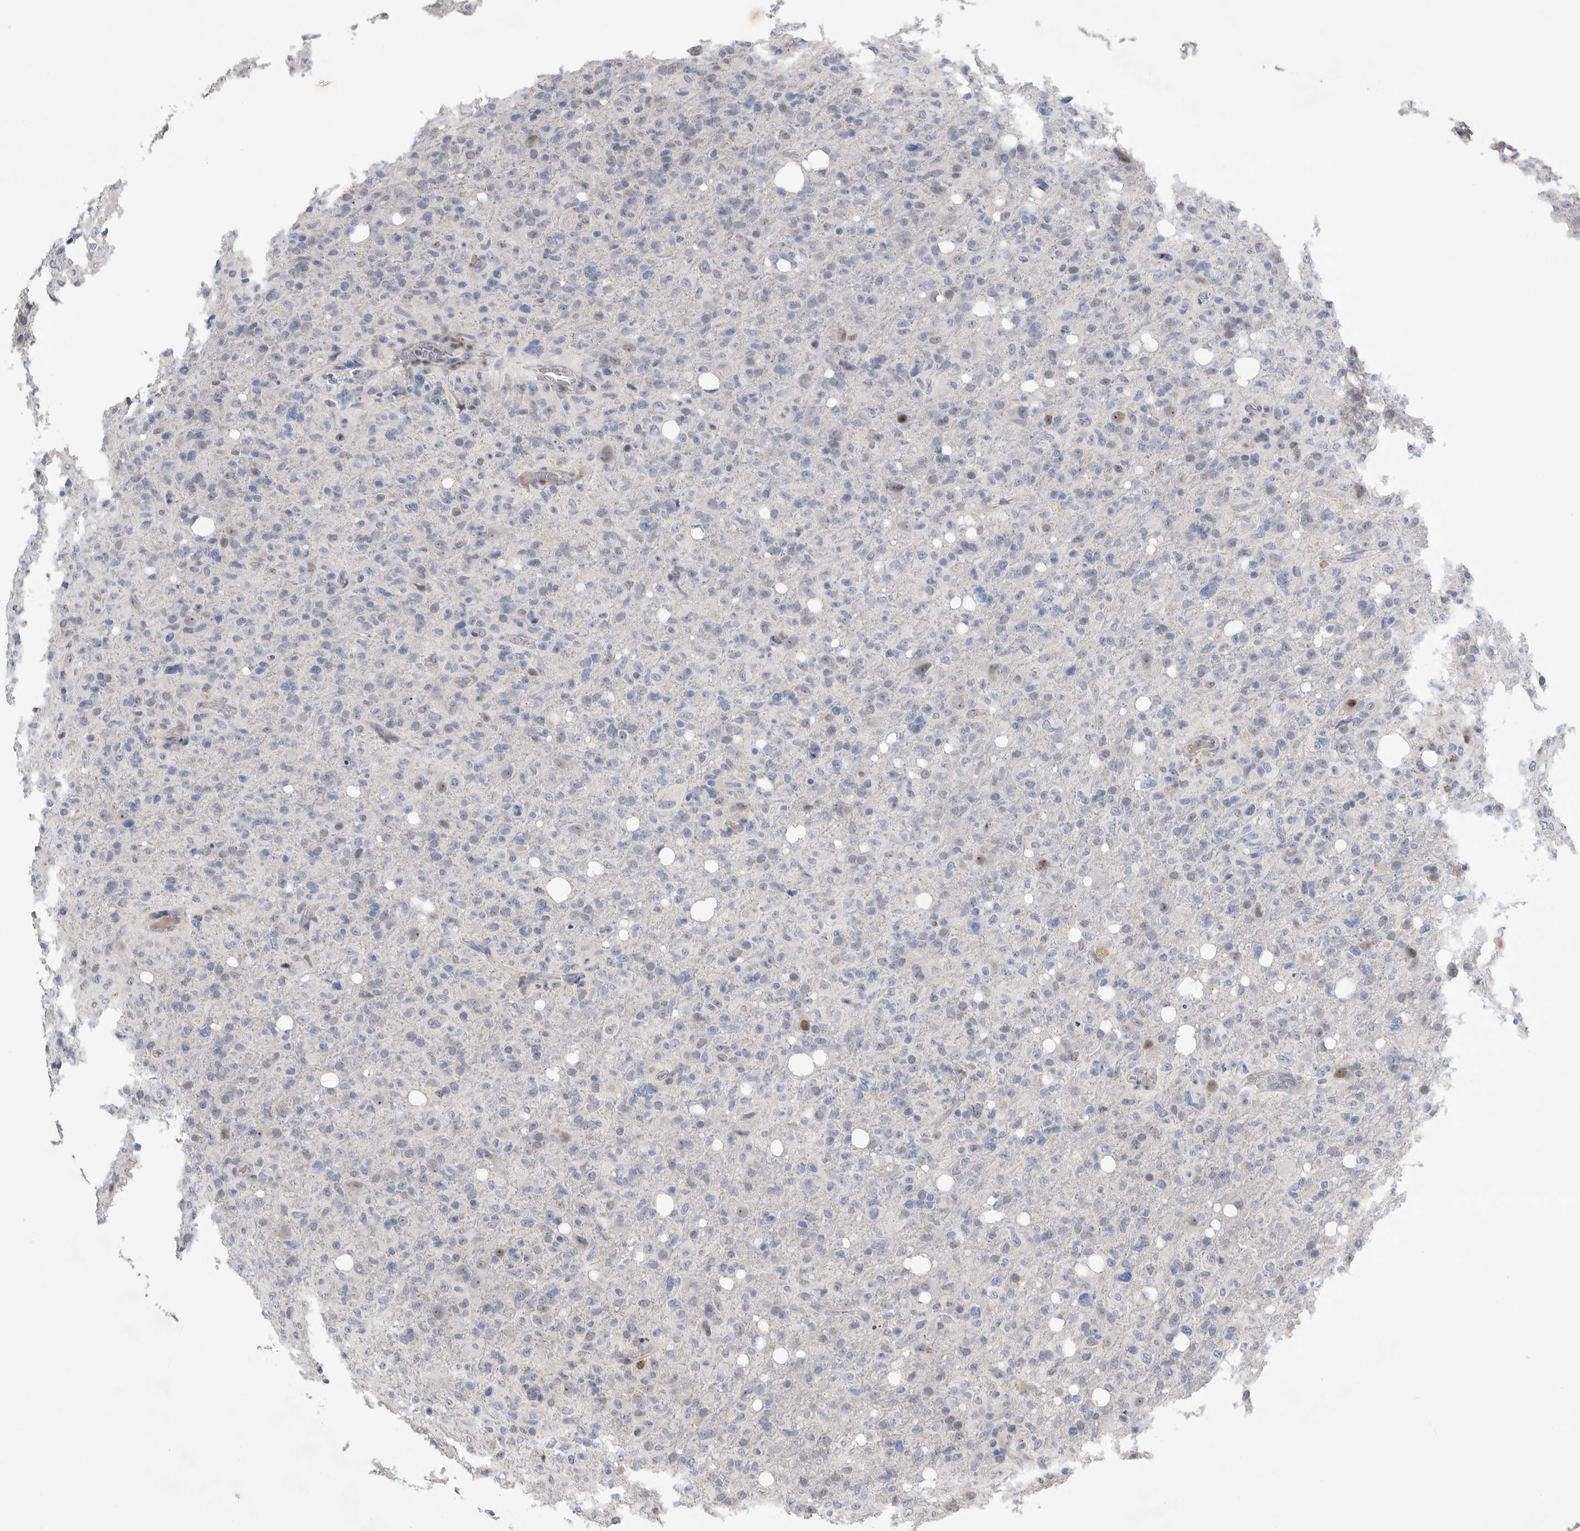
{"staining": {"intensity": "negative", "quantity": "none", "location": "none"}, "tissue": "glioma", "cell_type": "Tumor cells", "image_type": "cancer", "snomed": [{"axis": "morphology", "description": "Glioma, malignant, High grade"}, {"axis": "topography", "description": "Brain"}], "caption": "Tumor cells are negative for brown protein staining in high-grade glioma (malignant). (Brightfield microscopy of DAB (3,3'-diaminobenzidine) IHC at high magnification).", "gene": "PCMTD1", "patient": {"sex": "female", "age": 57}}